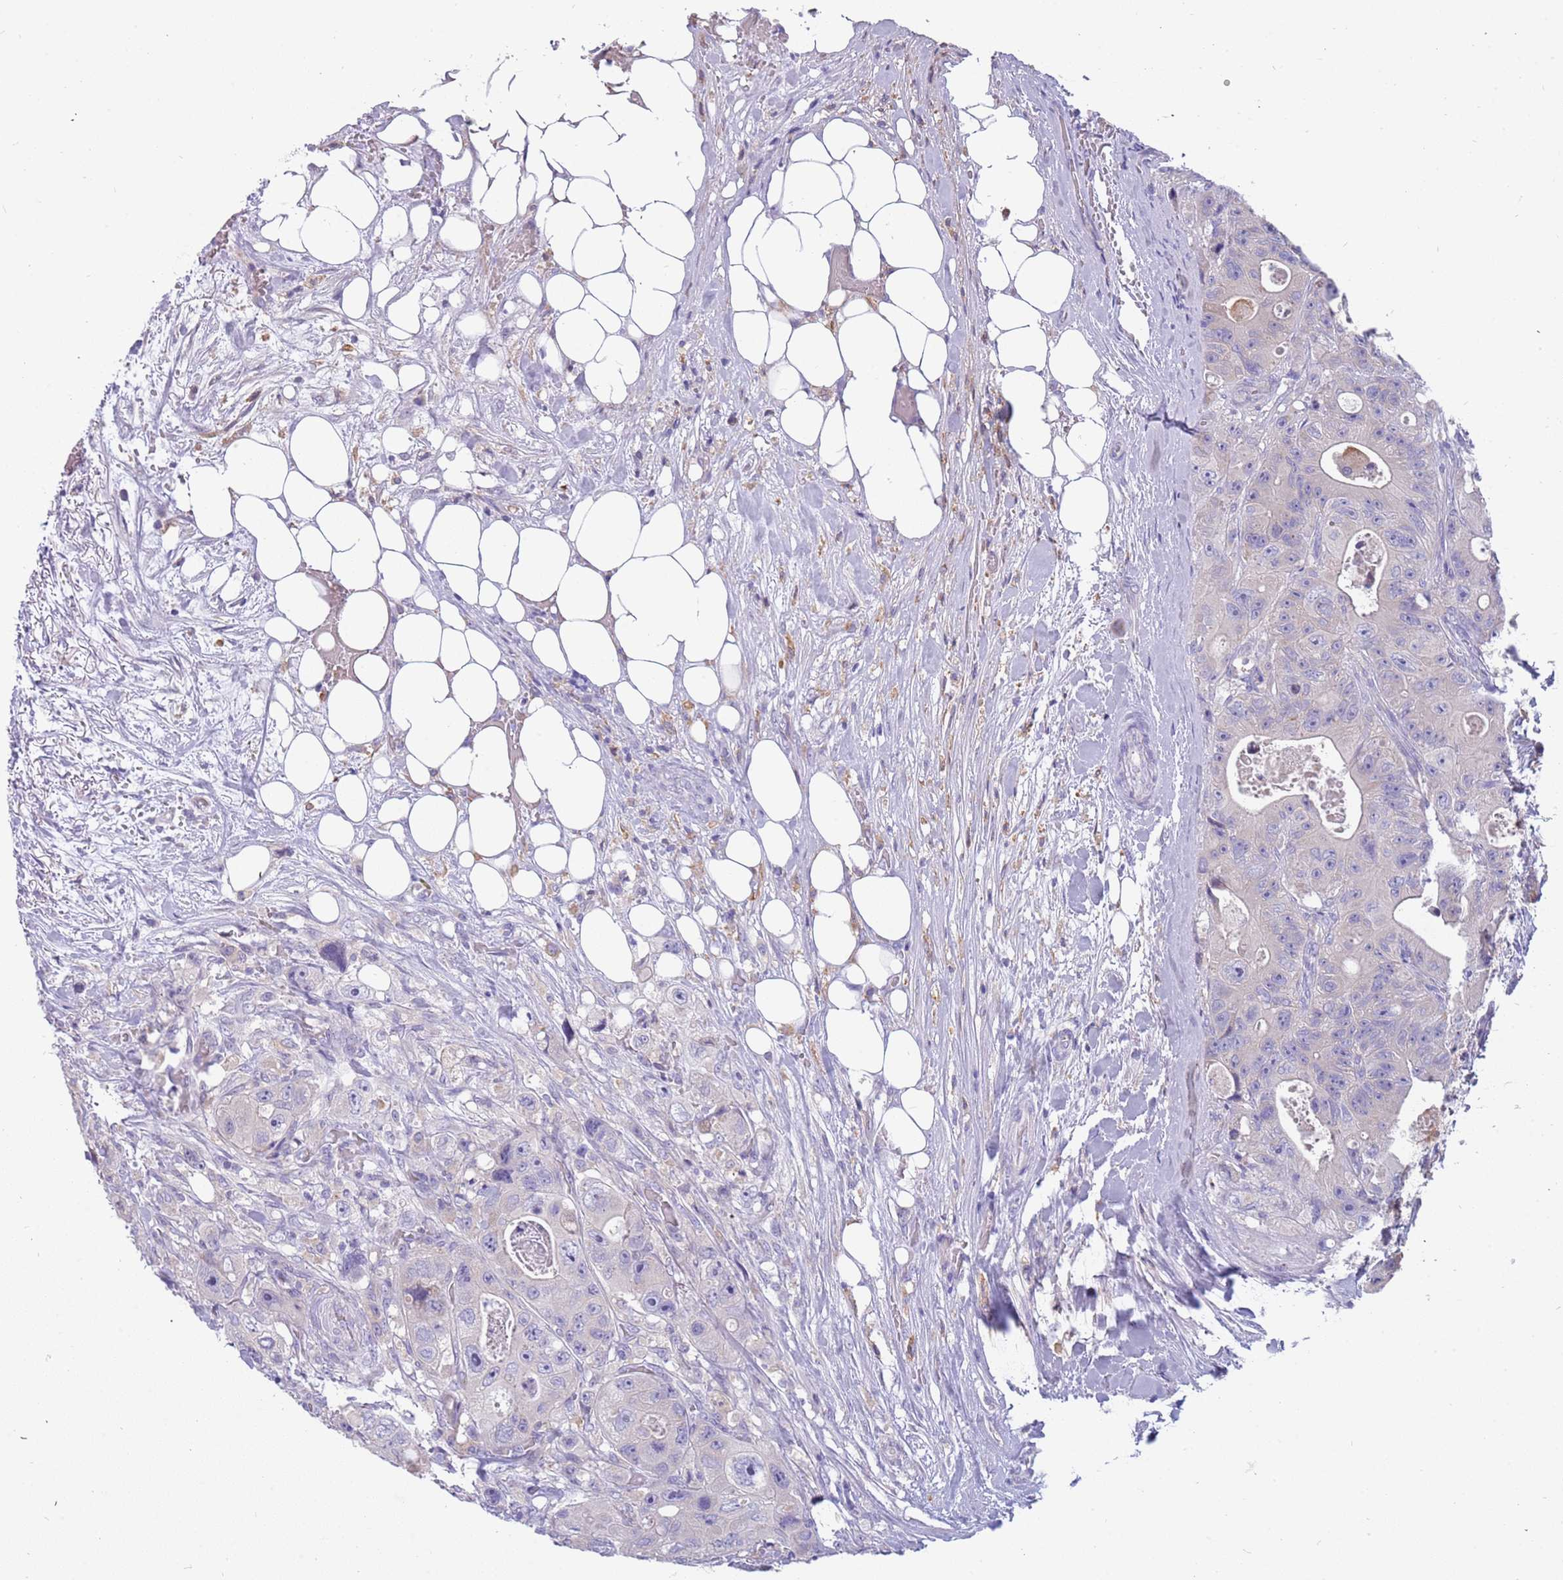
{"staining": {"intensity": "negative", "quantity": "none", "location": "none"}, "tissue": "colorectal cancer", "cell_type": "Tumor cells", "image_type": "cancer", "snomed": [{"axis": "morphology", "description": "Adenocarcinoma, NOS"}, {"axis": "topography", "description": "Colon"}], "caption": "Adenocarcinoma (colorectal) was stained to show a protein in brown. There is no significant positivity in tumor cells.", "gene": "RHCG", "patient": {"sex": "female", "age": 46}}